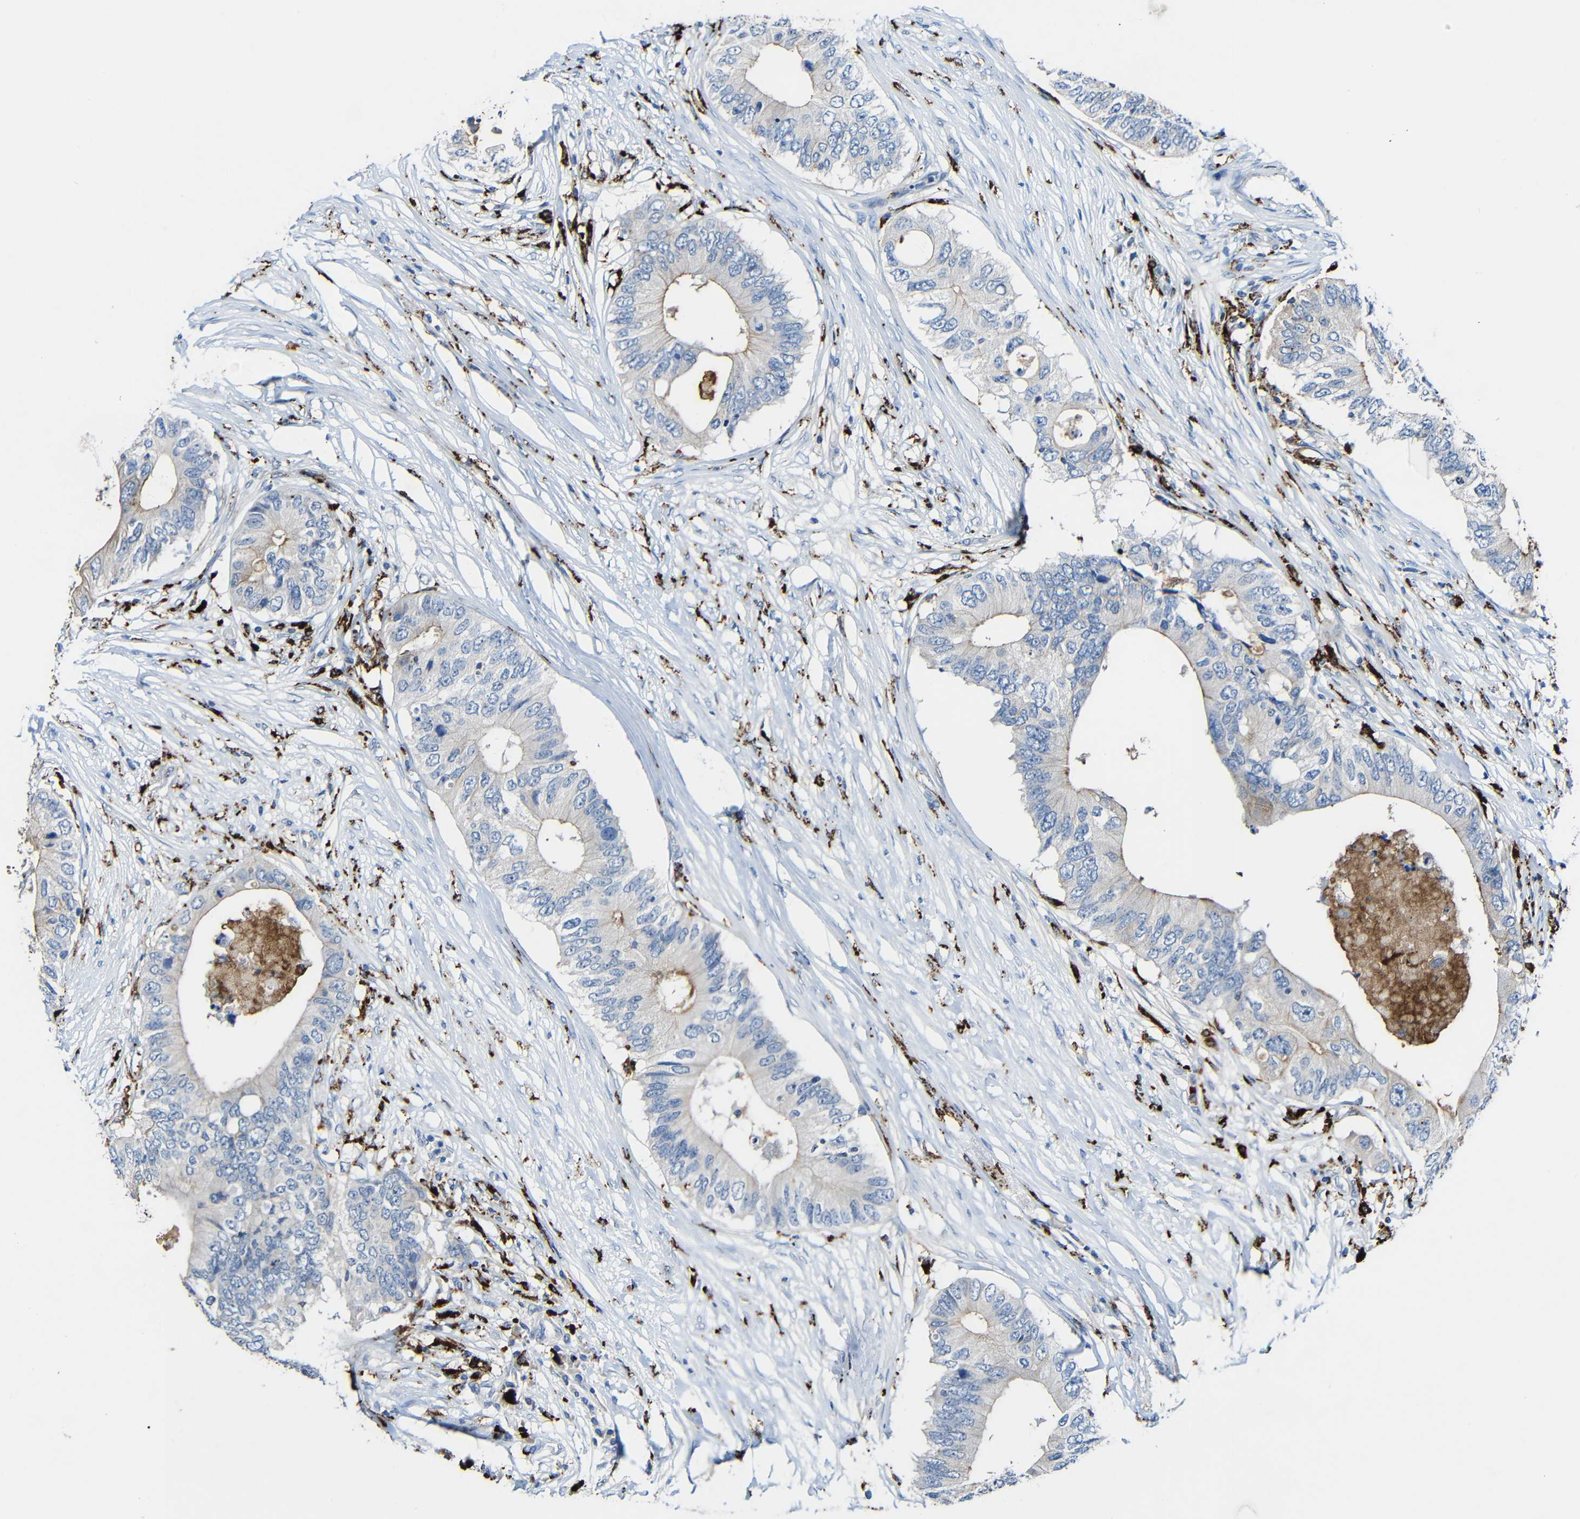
{"staining": {"intensity": "weak", "quantity": ">75%", "location": "cytoplasmic/membranous"}, "tissue": "colorectal cancer", "cell_type": "Tumor cells", "image_type": "cancer", "snomed": [{"axis": "morphology", "description": "Adenocarcinoma, NOS"}, {"axis": "topography", "description": "Colon"}], "caption": "The micrograph shows immunohistochemical staining of adenocarcinoma (colorectal). There is weak cytoplasmic/membranous positivity is present in approximately >75% of tumor cells. (IHC, brightfield microscopy, high magnification).", "gene": "HLA-DMA", "patient": {"sex": "male", "age": 71}}